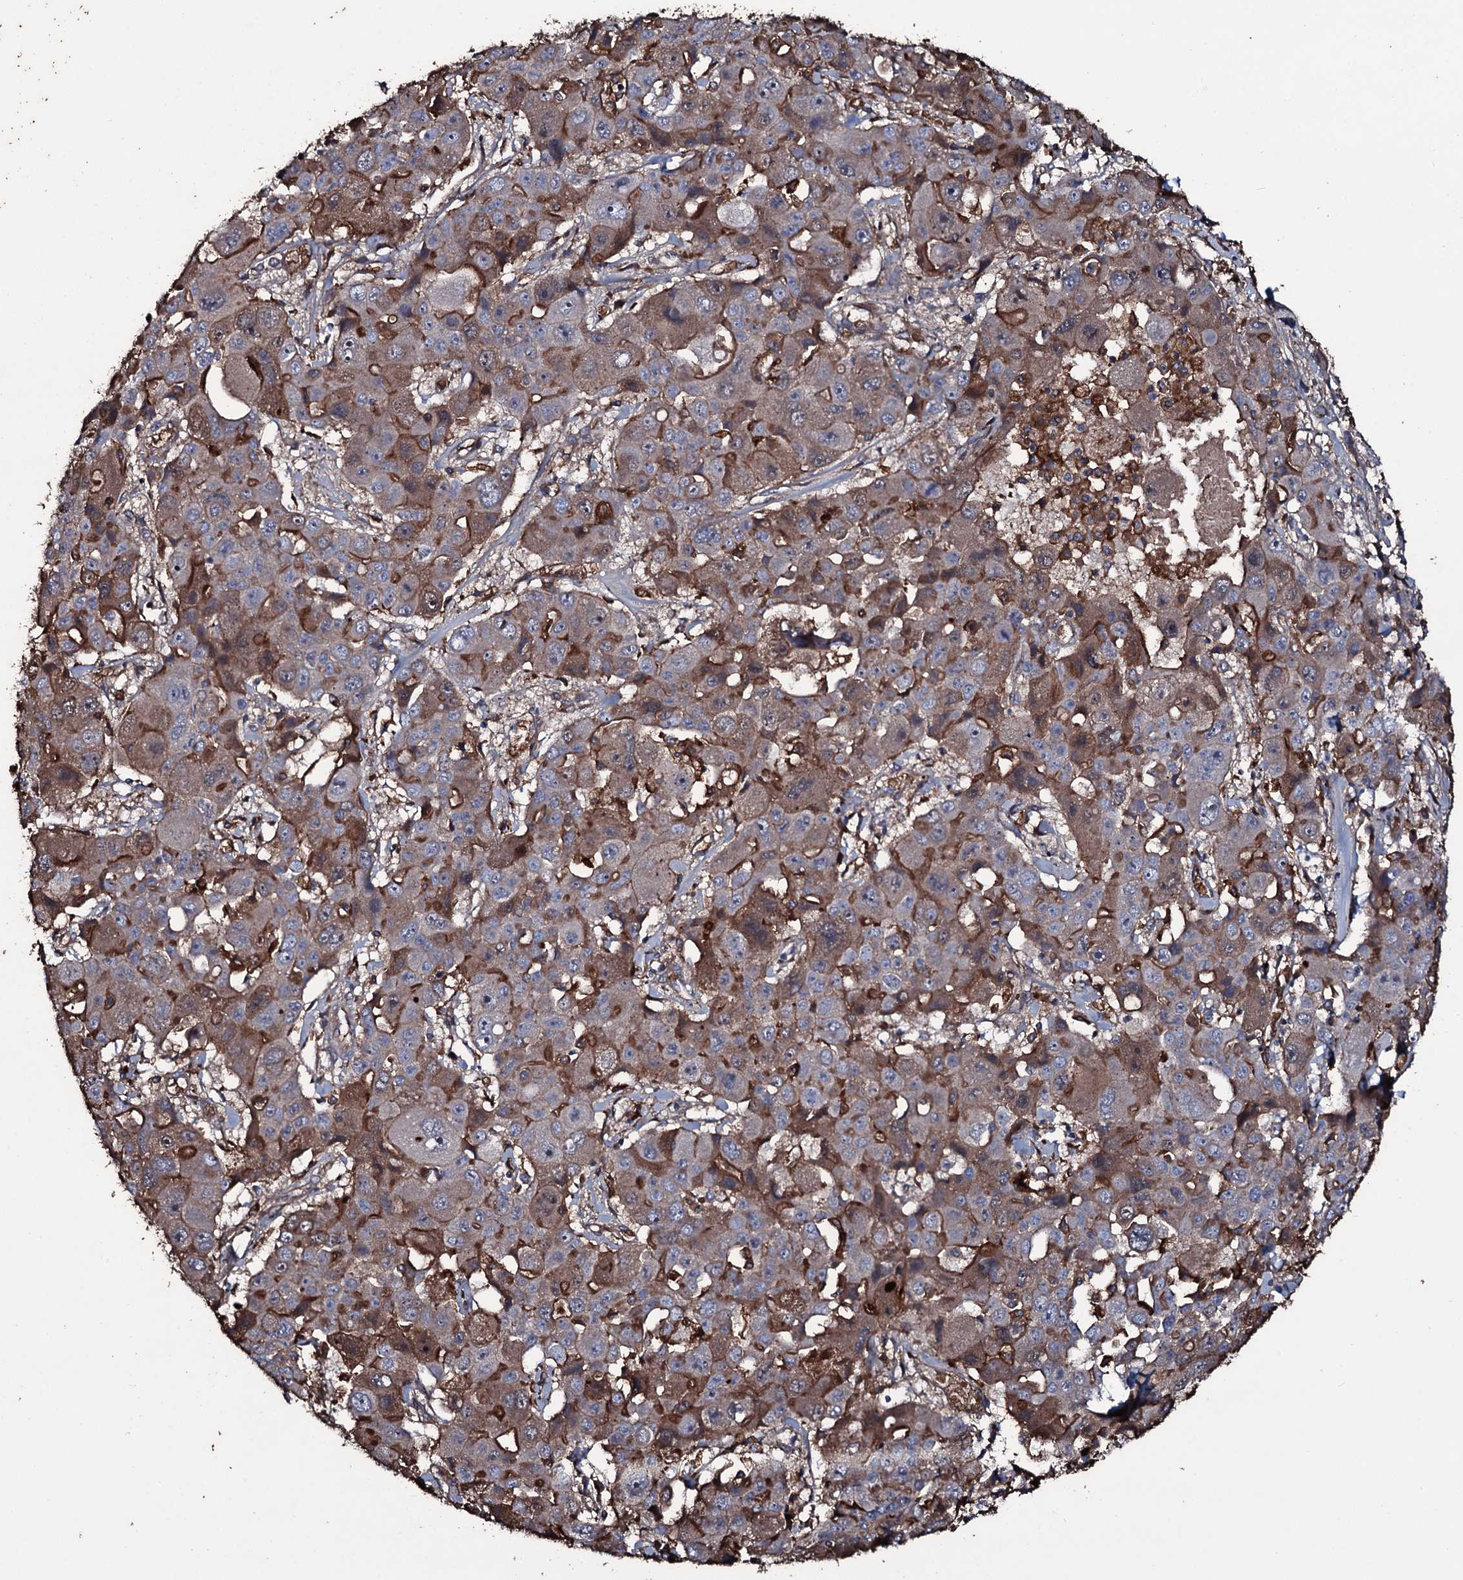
{"staining": {"intensity": "moderate", "quantity": ">75%", "location": "cytoplasmic/membranous"}, "tissue": "liver cancer", "cell_type": "Tumor cells", "image_type": "cancer", "snomed": [{"axis": "morphology", "description": "Cholangiocarcinoma"}, {"axis": "topography", "description": "Liver"}], "caption": "Immunohistochemical staining of liver cancer exhibits moderate cytoplasmic/membranous protein staining in about >75% of tumor cells. (DAB IHC with brightfield microscopy, high magnification).", "gene": "ZSWIM8", "patient": {"sex": "male", "age": 67}}